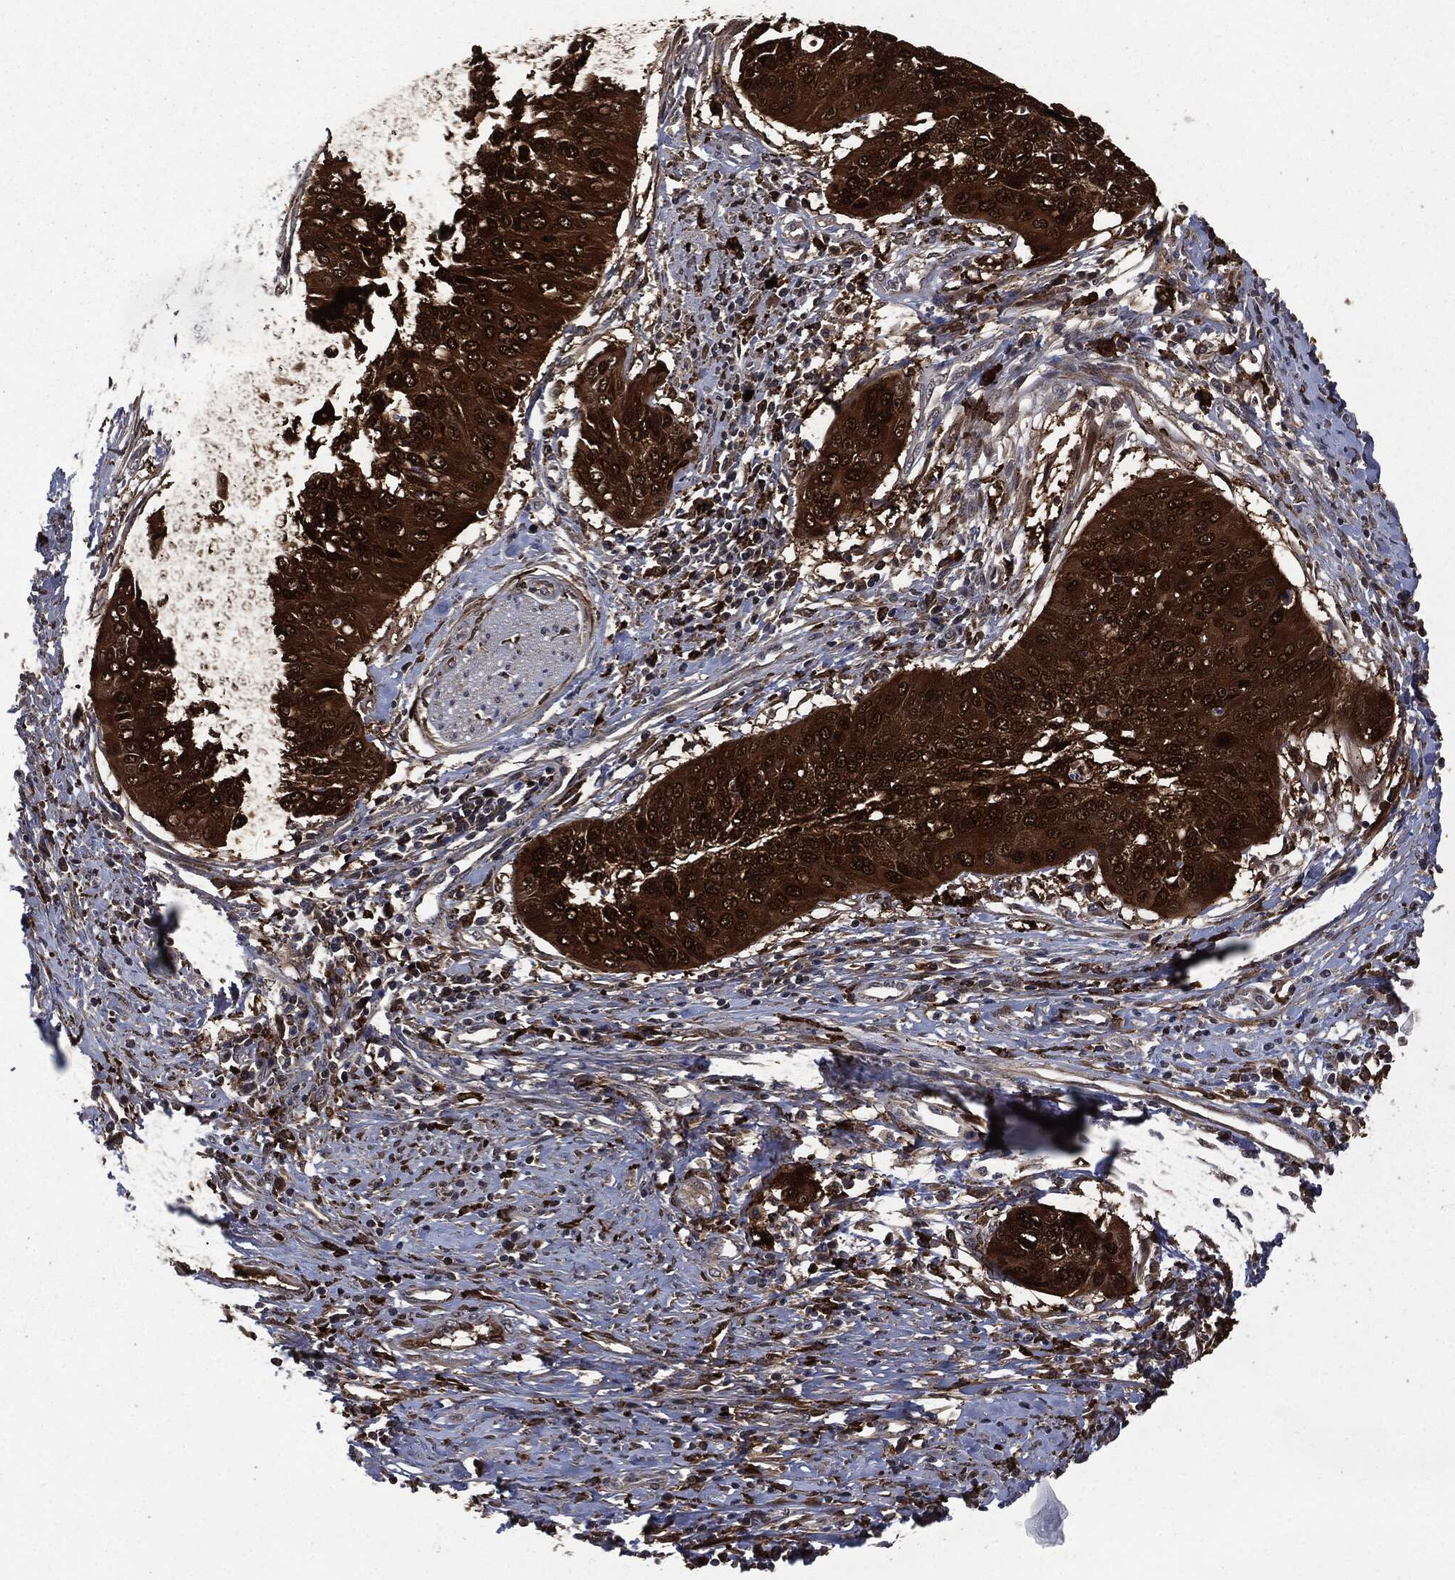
{"staining": {"intensity": "strong", "quantity": ">75%", "location": "cytoplasmic/membranous"}, "tissue": "cervical cancer", "cell_type": "Tumor cells", "image_type": "cancer", "snomed": [{"axis": "morphology", "description": "Normal tissue, NOS"}, {"axis": "morphology", "description": "Squamous cell carcinoma, NOS"}, {"axis": "topography", "description": "Cervix"}], "caption": "The image reveals immunohistochemical staining of cervical cancer (squamous cell carcinoma). There is strong cytoplasmic/membranous positivity is appreciated in approximately >75% of tumor cells.", "gene": "CRABP2", "patient": {"sex": "female", "age": 39}}